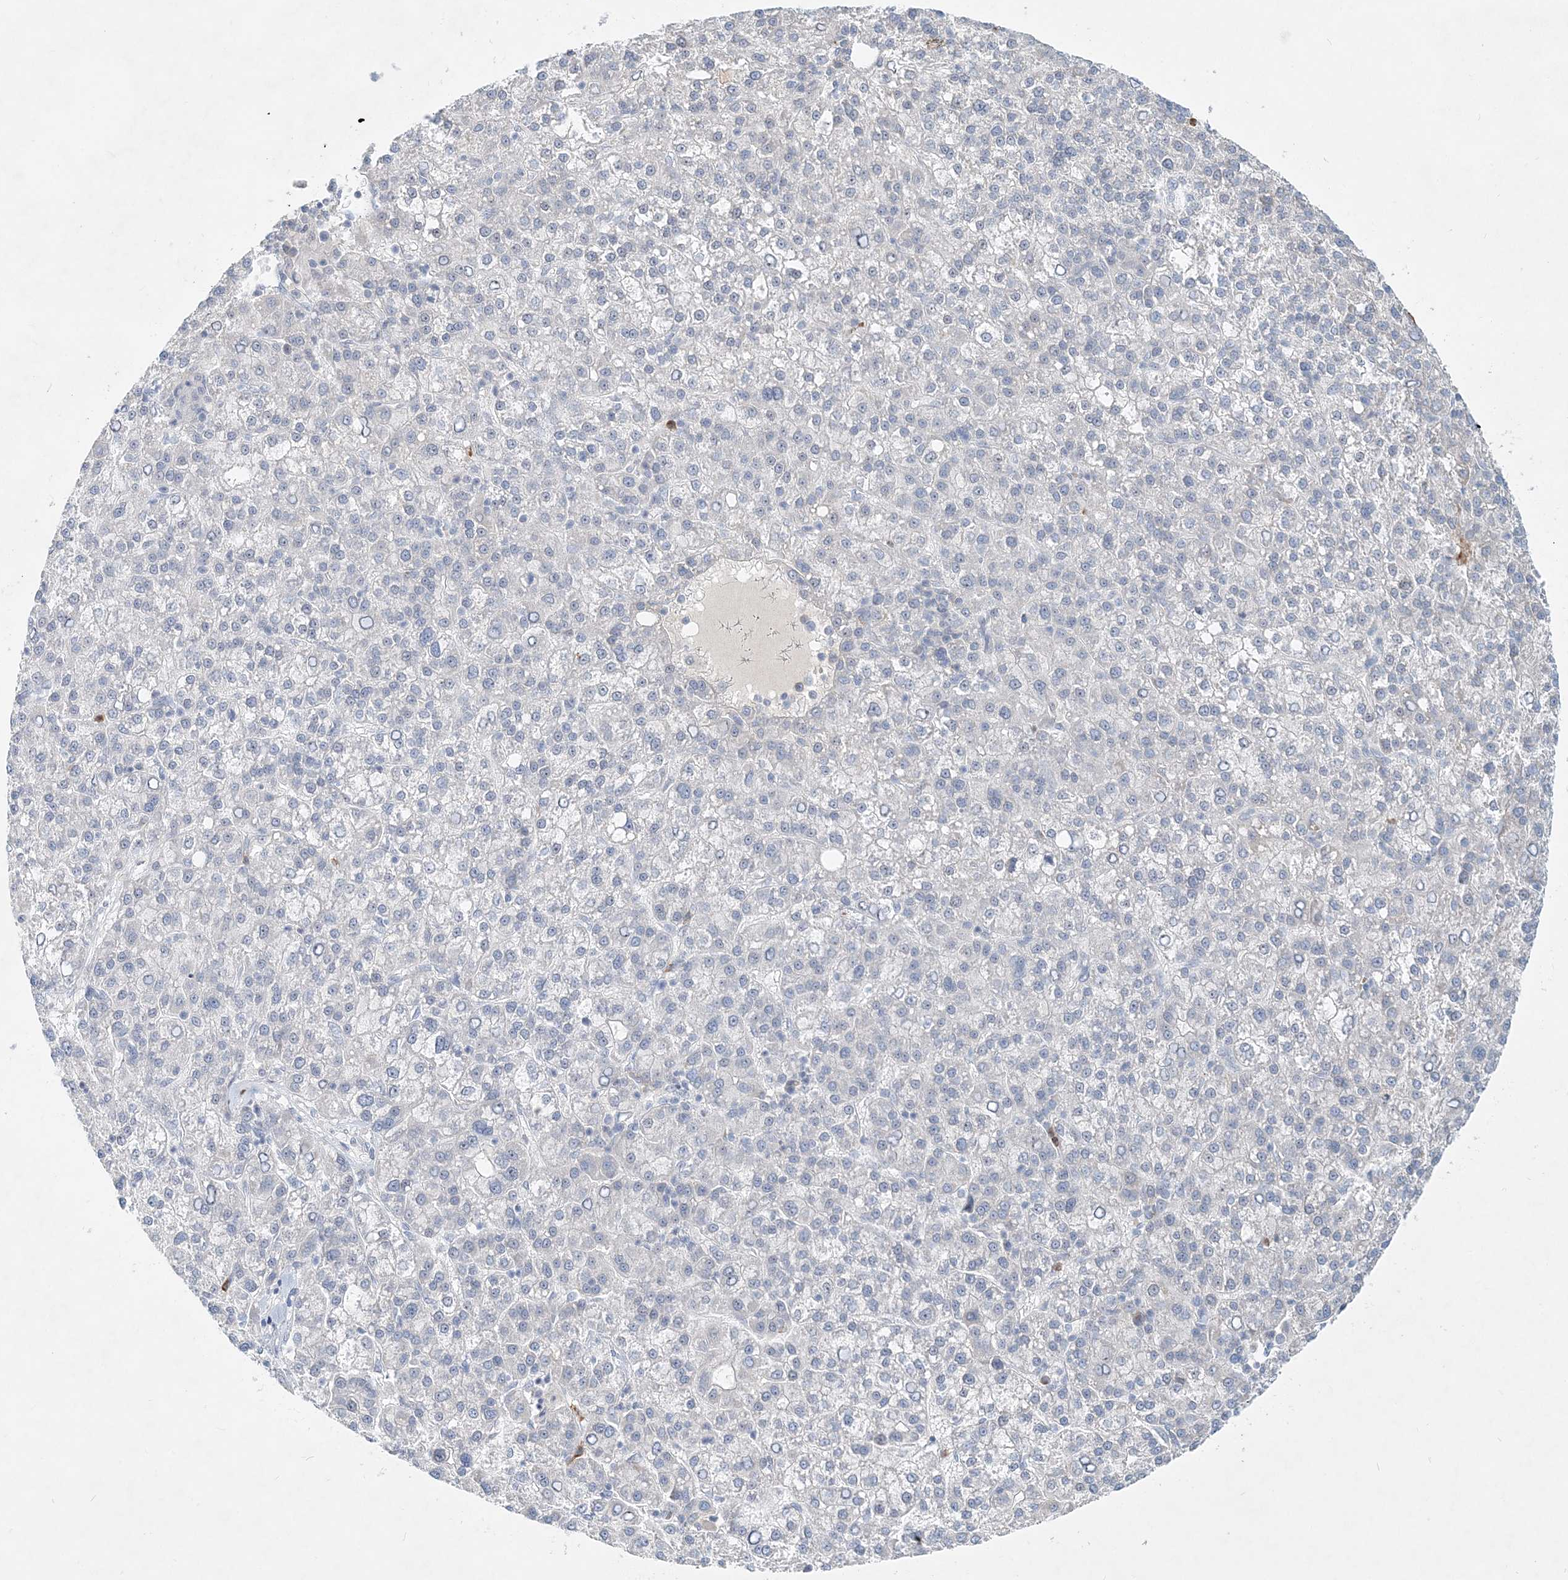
{"staining": {"intensity": "negative", "quantity": "none", "location": "none"}, "tissue": "liver cancer", "cell_type": "Tumor cells", "image_type": "cancer", "snomed": [{"axis": "morphology", "description": "Carcinoma, Hepatocellular, NOS"}, {"axis": "topography", "description": "Liver"}], "caption": "Human liver hepatocellular carcinoma stained for a protein using immunohistochemistry (IHC) shows no expression in tumor cells.", "gene": "DNAH5", "patient": {"sex": "female", "age": 58}}